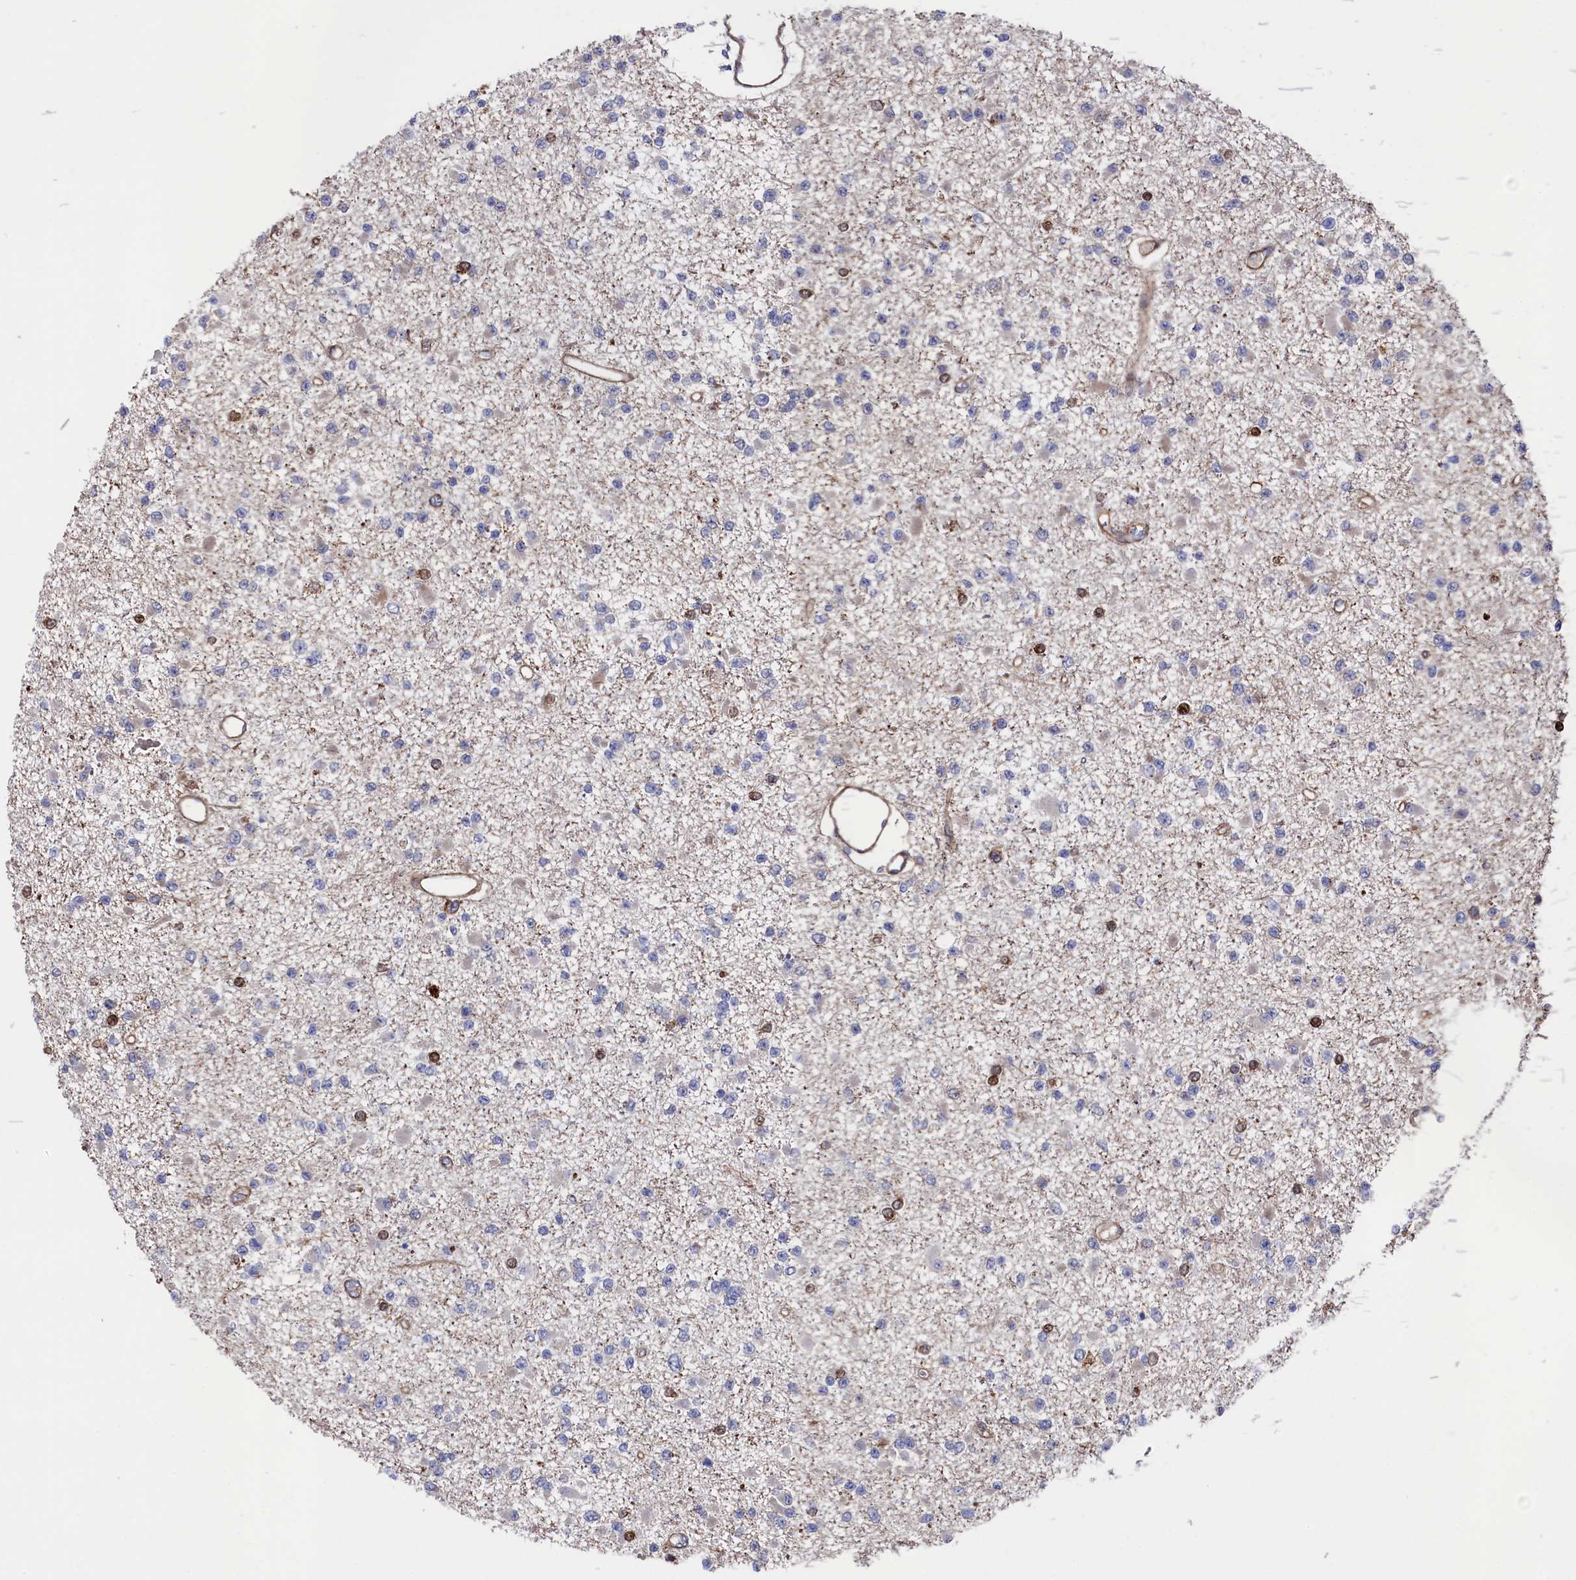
{"staining": {"intensity": "negative", "quantity": "none", "location": "none"}, "tissue": "glioma", "cell_type": "Tumor cells", "image_type": "cancer", "snomed": [{"axis": "morphology", "description": "Glioma, malignant, Low grade"}, {"axis": "topography", "description": "Brain"}], "caption": "Tumor cells are negative for protein expression in human malignant glioma (low-grade).", "gene": "ZNF891", "patient": {"sex": "female", "age": 22}}